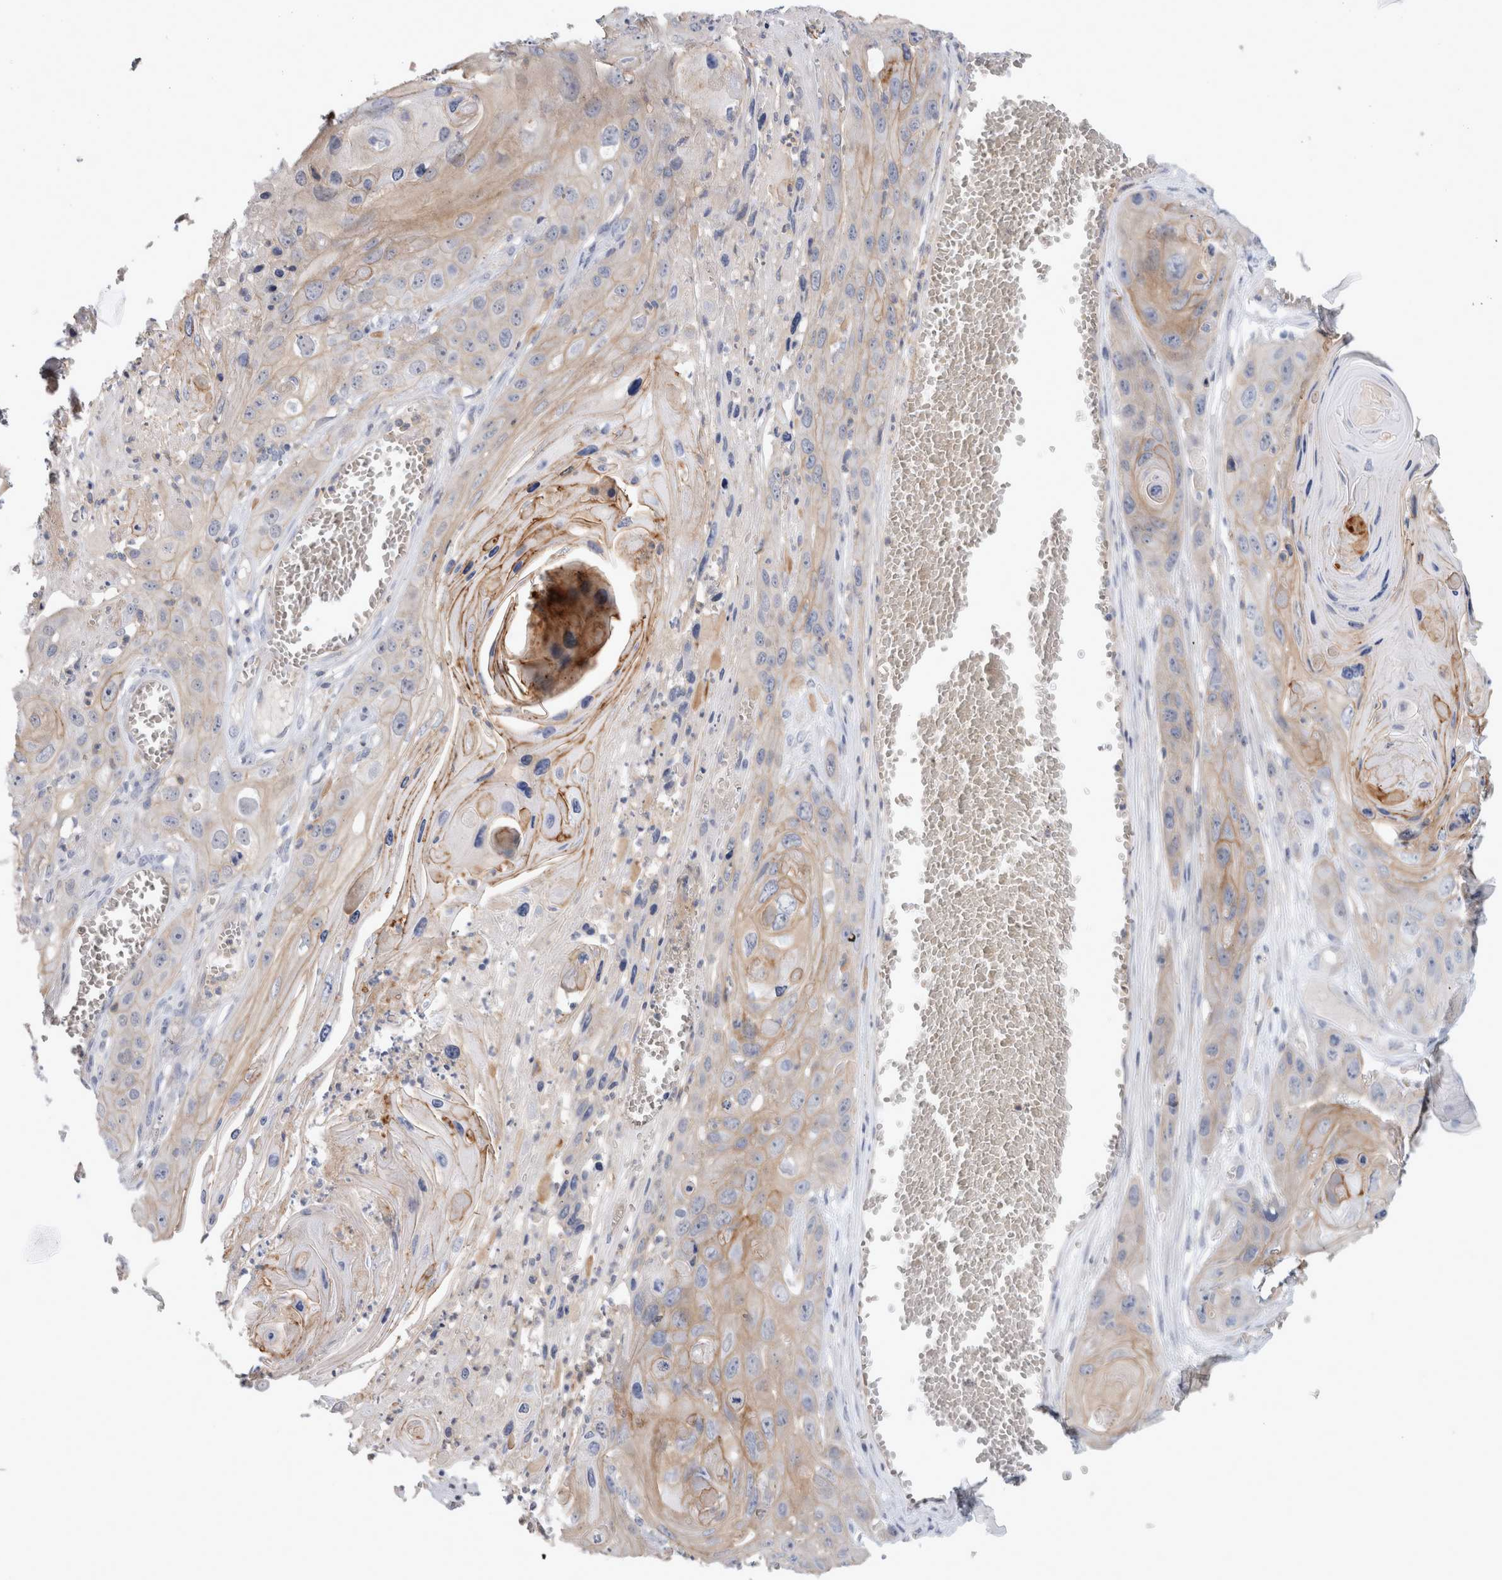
{"staining": {"intensity": "weak", "quantity": "<25%", "location": "cytoplasmic/membranous"}, "tissue": "skin cancer", "cell_type": "Tumor cells", "image_type": "cancer", "snomed": [{"axis": "morphology", "description": "Squamous cell carcinoma, NOS"}, {"axis": "topography", "description": "Skin"}], "caption": "This is an immunohistochemistry image of squamous cell carcinoma (skin). There is no expression in tumor cells.", "gene": "CD55", "patient": {"sex": "male", "age": 55}}